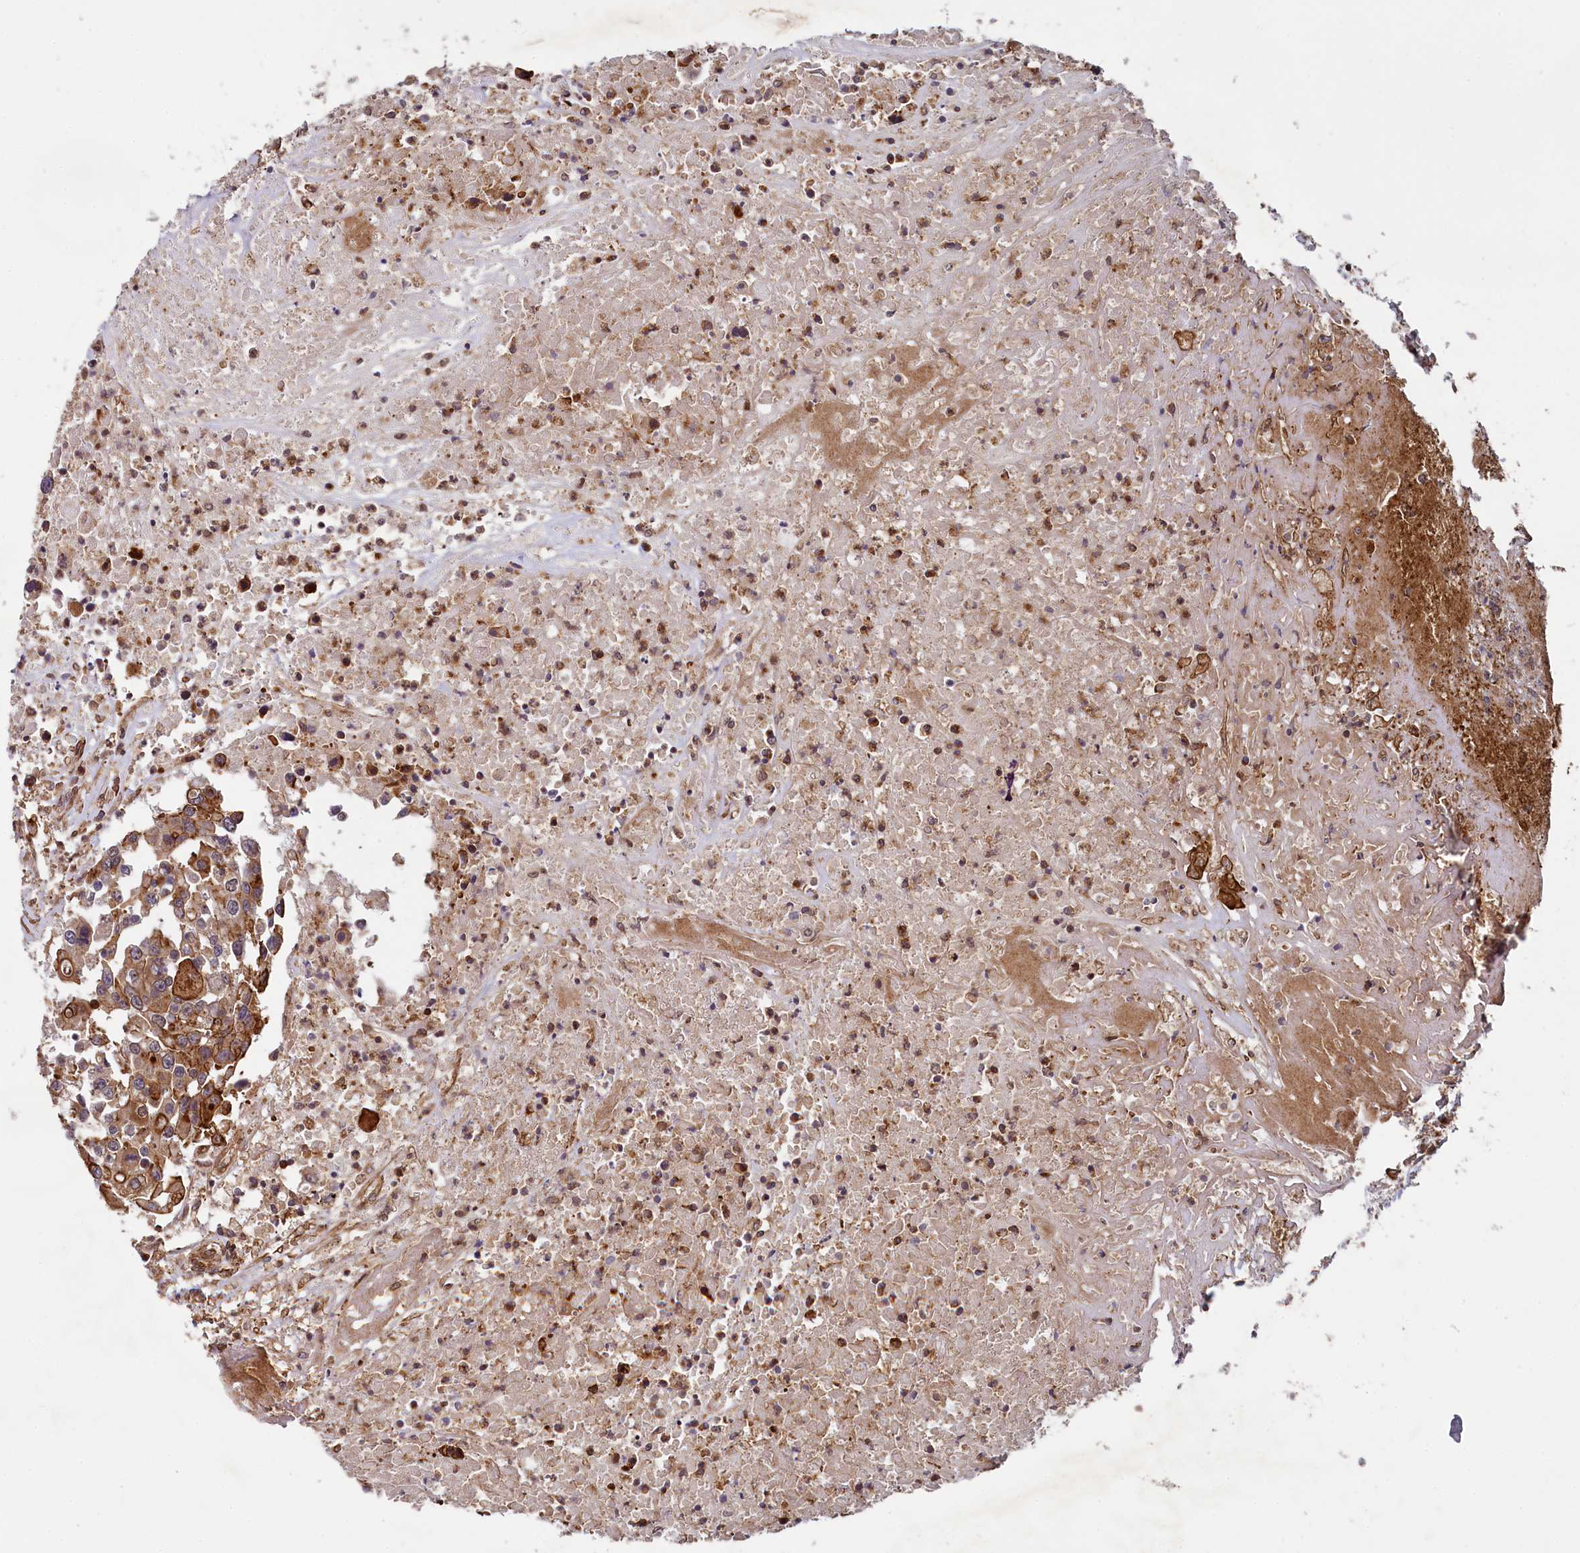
{"staining": {"intensity": "moderate", "quantity": ">75%", "location": "cytoplasmic/membranous"}, "tissue": "colorectal cancer", "cell_type": "Tumor cells", "image_type": "cancer", "snomed": [{"axis": "morphology", "description": "Adenocarcinoma, NOS"}, {"axis": "topography", "description": "Colon"}], "caption": "Human colorectal cancer (adenocarcinoma) stained with a brown dye shows moderate cytoplasmic/membranous positive staining in about >75% of tumor cells.", "gene": "SVIP", "patient": {"sex": "male", "age": 77}}